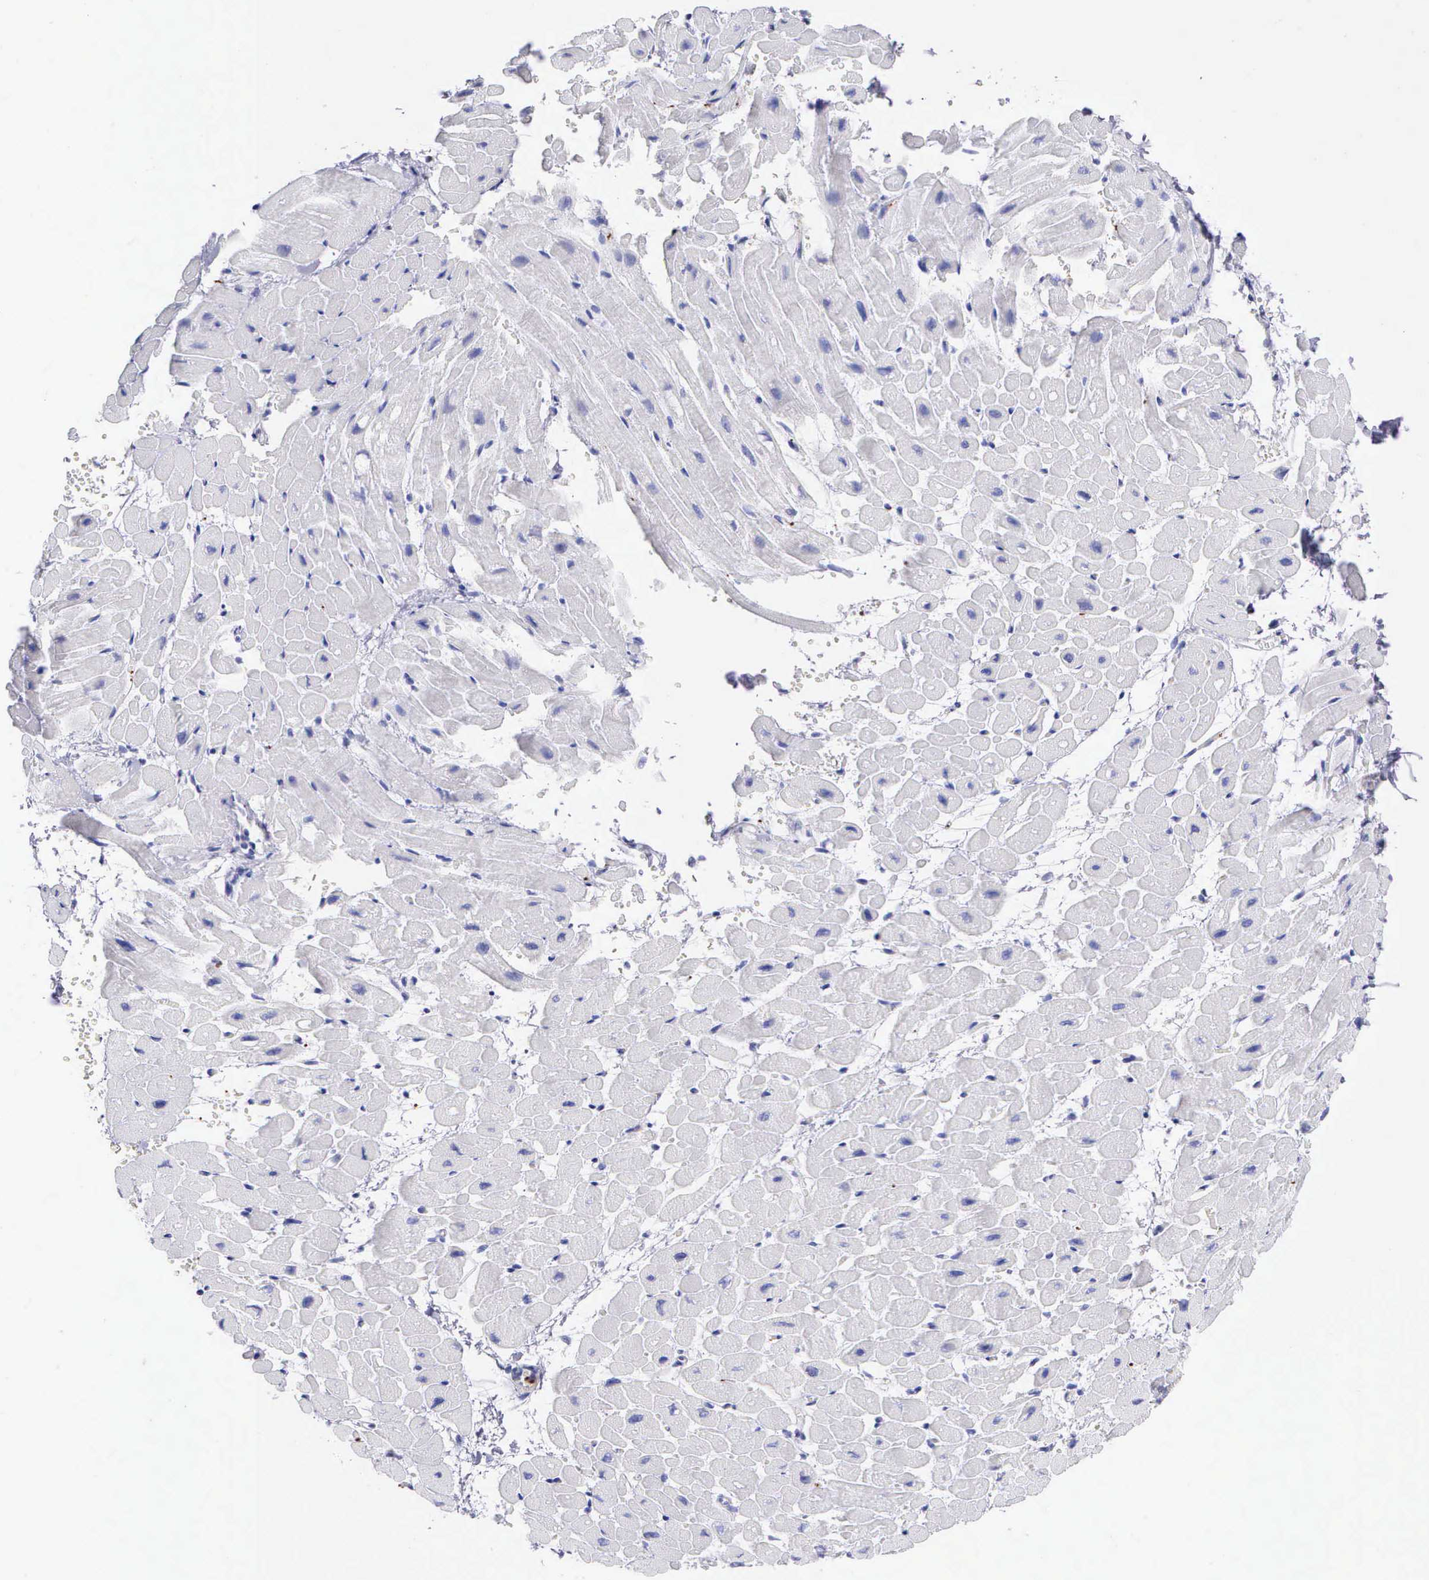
{"staining": {"intensity": "negative", "quantity": "none", "location": "none"}, "tissue": "heart muscle", "cell_type": "Cardiomyocytes", "image_type": "normal", "snomed": [{"axis": "morphology", "description": "Normal tissue, NOS"}, {"axis": "topography", "description": "Heart"}], "caption": "This image is of unremarkable heart muscle stained with immunohistochemistry (IHC) to label a protein in brown with the nuclei are counter-stained blue. There is no positivity in cardiomyocytes. The staining is performed using DAB (3,3'-diaminobenzidine) brown chromogen with nuclei counter-stained in using hematoxylin.", "gene": "SRGN", "patient": {"sex": "male", "age": 45}}